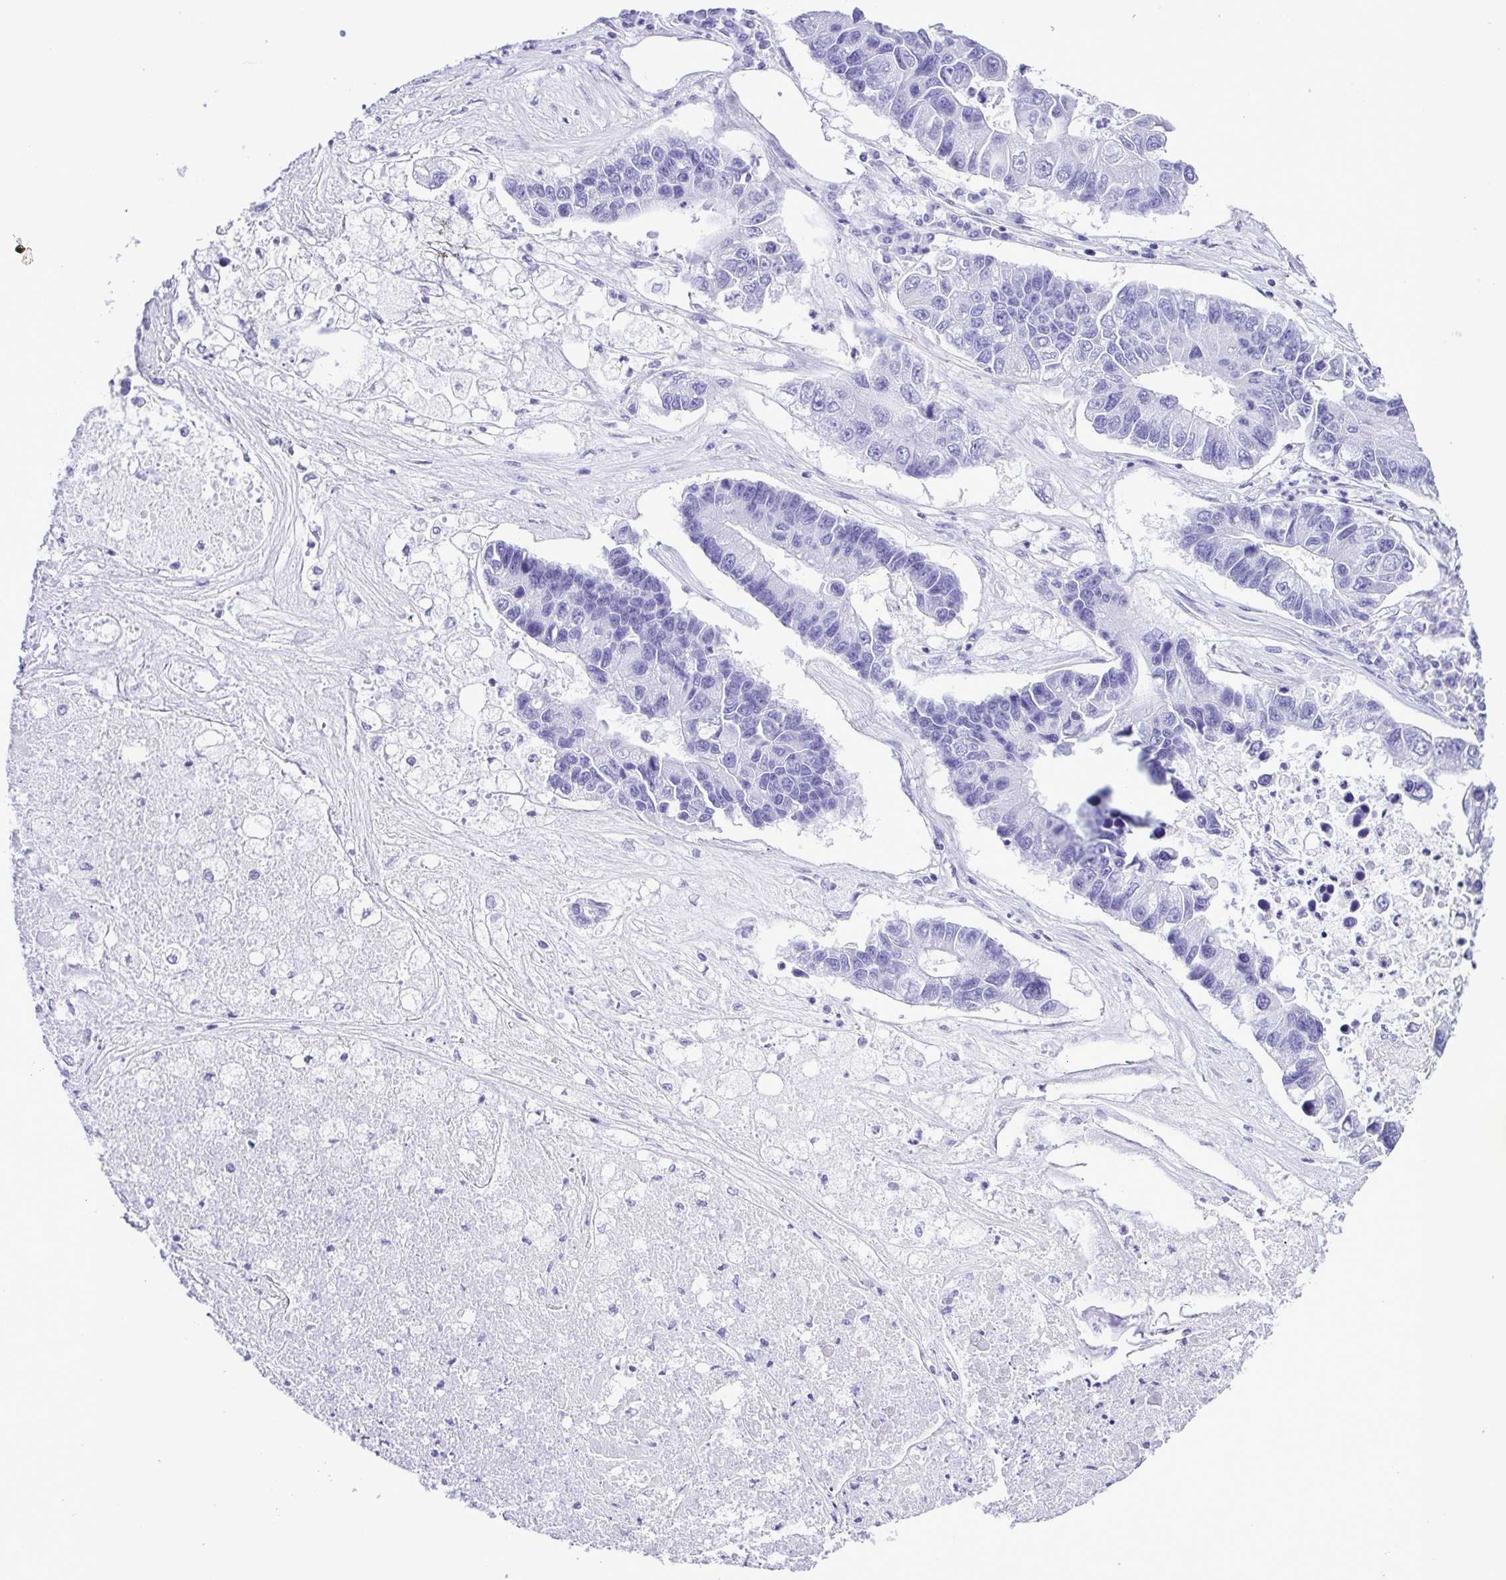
{"staining": {"intensity": "negative", "quantity": "none", "location": "none"}, "tissue": "lung cancer", "cell_type": "Tumor cells", "image_type": "cancer", "snomed": [{"axis": "morphology", "description": "Adenocarcinoma, NOS"}, {"axis": "topography", "description": "Bronchus"}, {"axis": "topography", "description": "Lung"}], "caption": "The histopathology image demonstrates no significant positivity in tumor cells of lung adenocarcinoma.", "gene": "SYT1", "patient": {"sex": "female", "age": 51}}